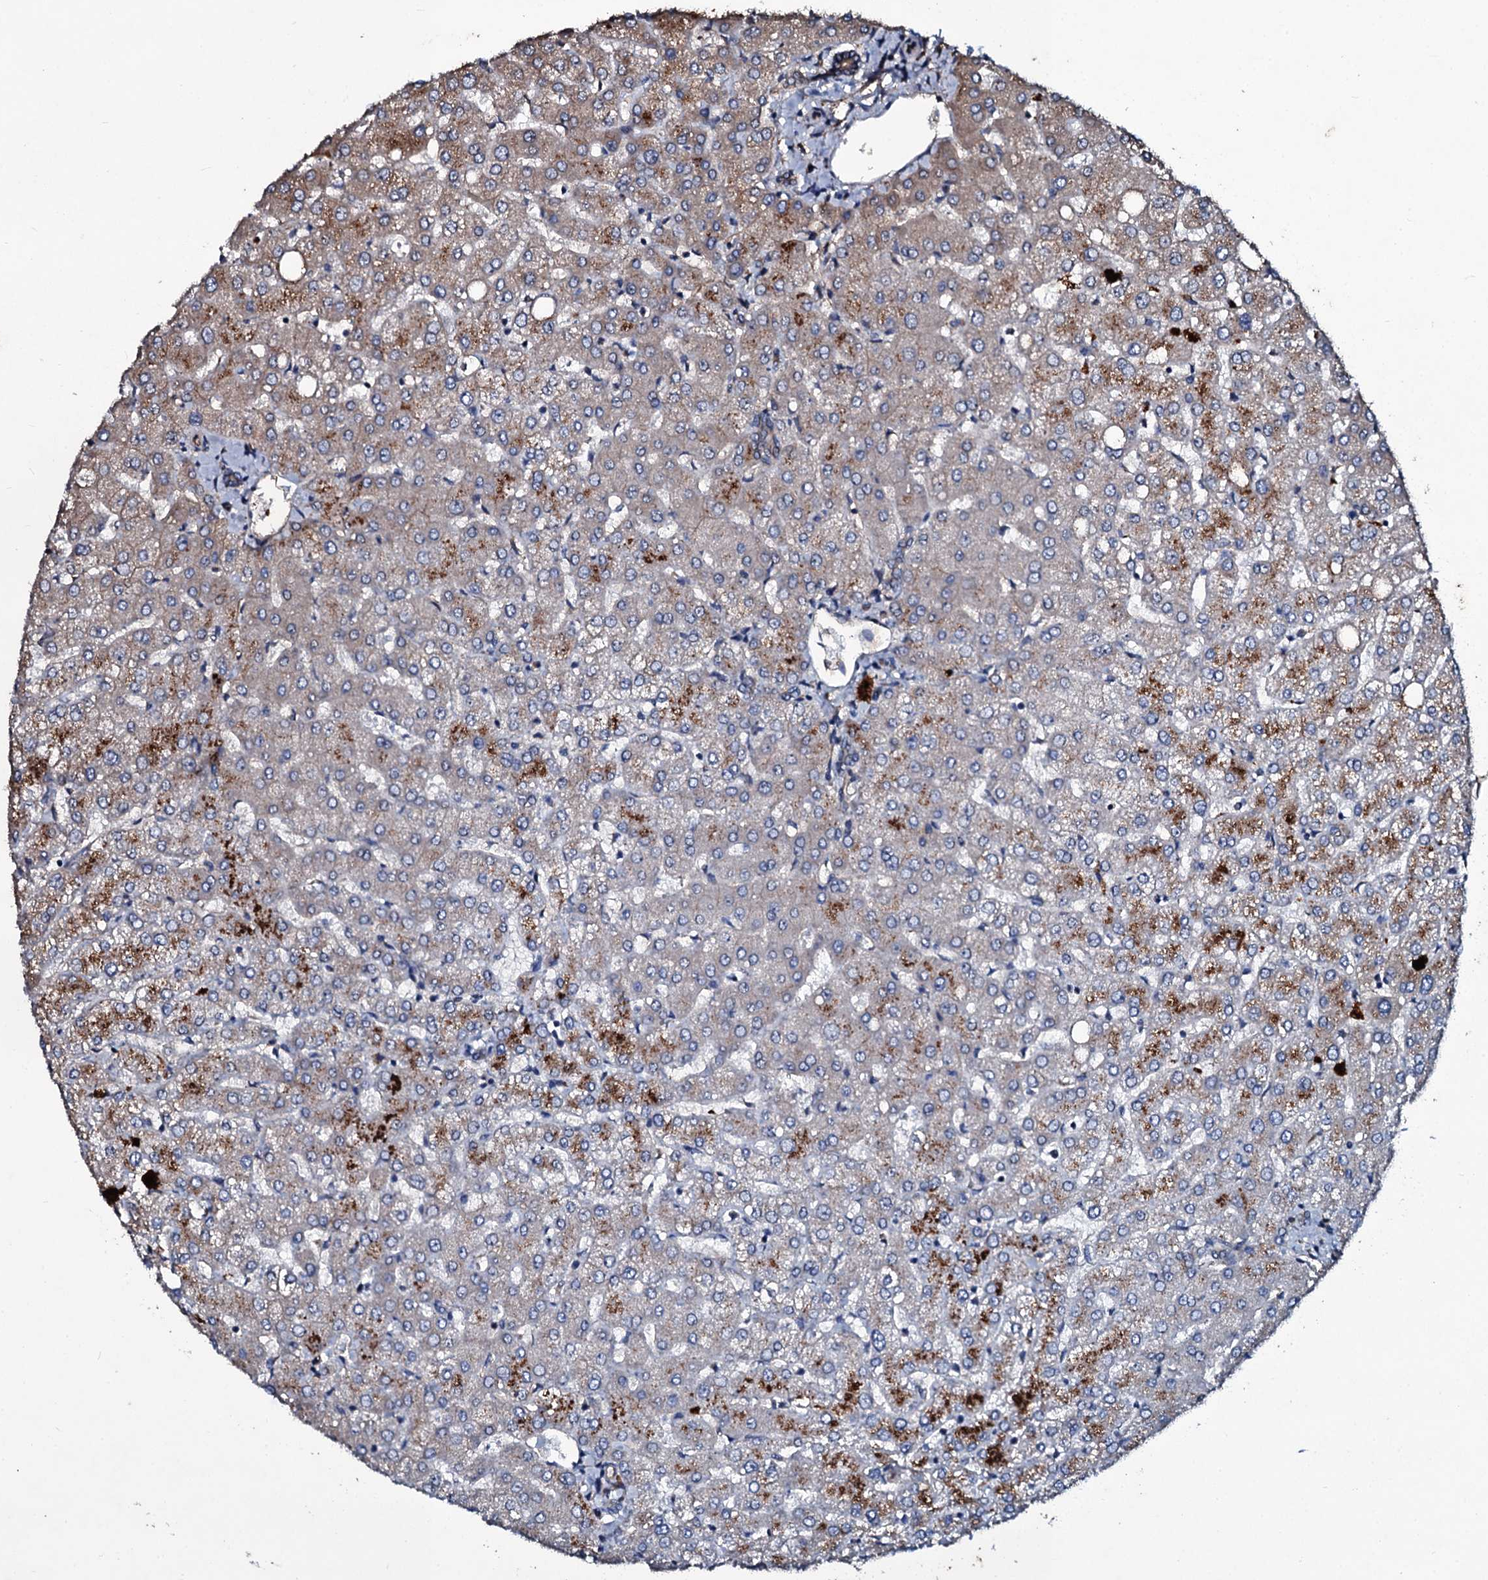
{"staining": {"intensity": "moderate", "quantity": "25%-75%", "location": "cytoplasmic/membranous"}, "tissue": "liver", "cell_type": "Cholangiocytes", "image_type": "normal", "snomed": [{"axis": "morphology", "description": "Normal tissue, NOS"}, {"axis": "topography", "description": "Liver"}], "caption": "About 25%-75% of cholangiocytes in normal liver demonstrate moderate cytoplasmic/membranous protein staining as visualized by brown immunohistochemical staining.", "gene": "DMAC2", "patient": {"sex": "female", "age": 54}}